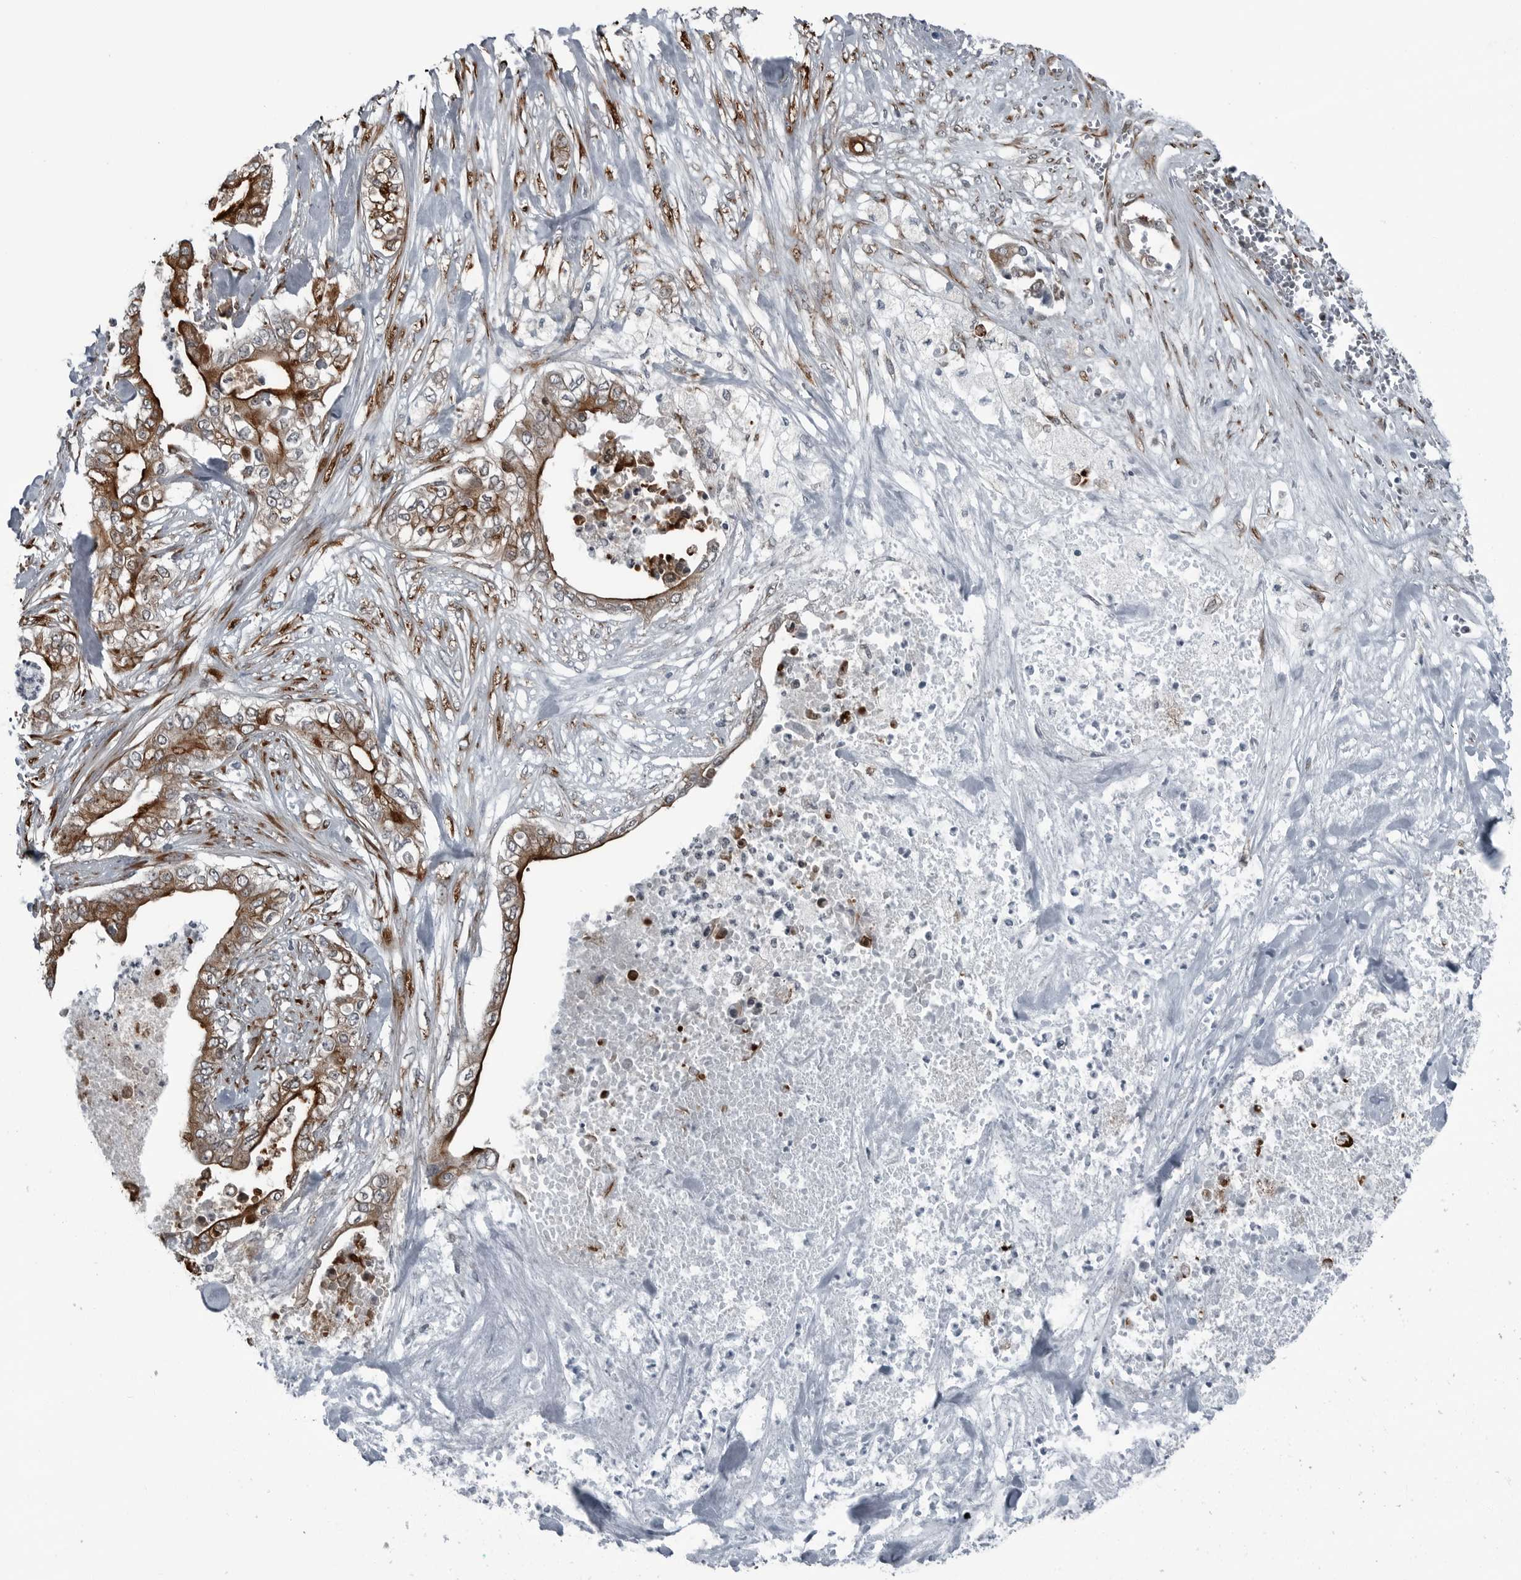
{"staining": {"intensity": "moderate", "quantity": ">75%", "location": "cytoplasmic/membranous"}, "tissue": "pancreatic cancer", "cell_type": "Tumor cells", "image_type": "cancer", "snomed": [{"axis": "morphology", "description": "Adenocarcinoma, NOS"}, {"axis": "topography", "description": "Pancreas"}], "caption": "Tumor cells exhibit medium levels of moderate cytoplasmic/membranous expression in about >75% of cells in pancreatic adenocarcinoma. The staining is performed using DAB brown chromogen to label protein expression. The nuclei are counter-stained blue using hematoxylin.", "gene": "CEP85", "patient": {"sex": "female", "age": 78}}